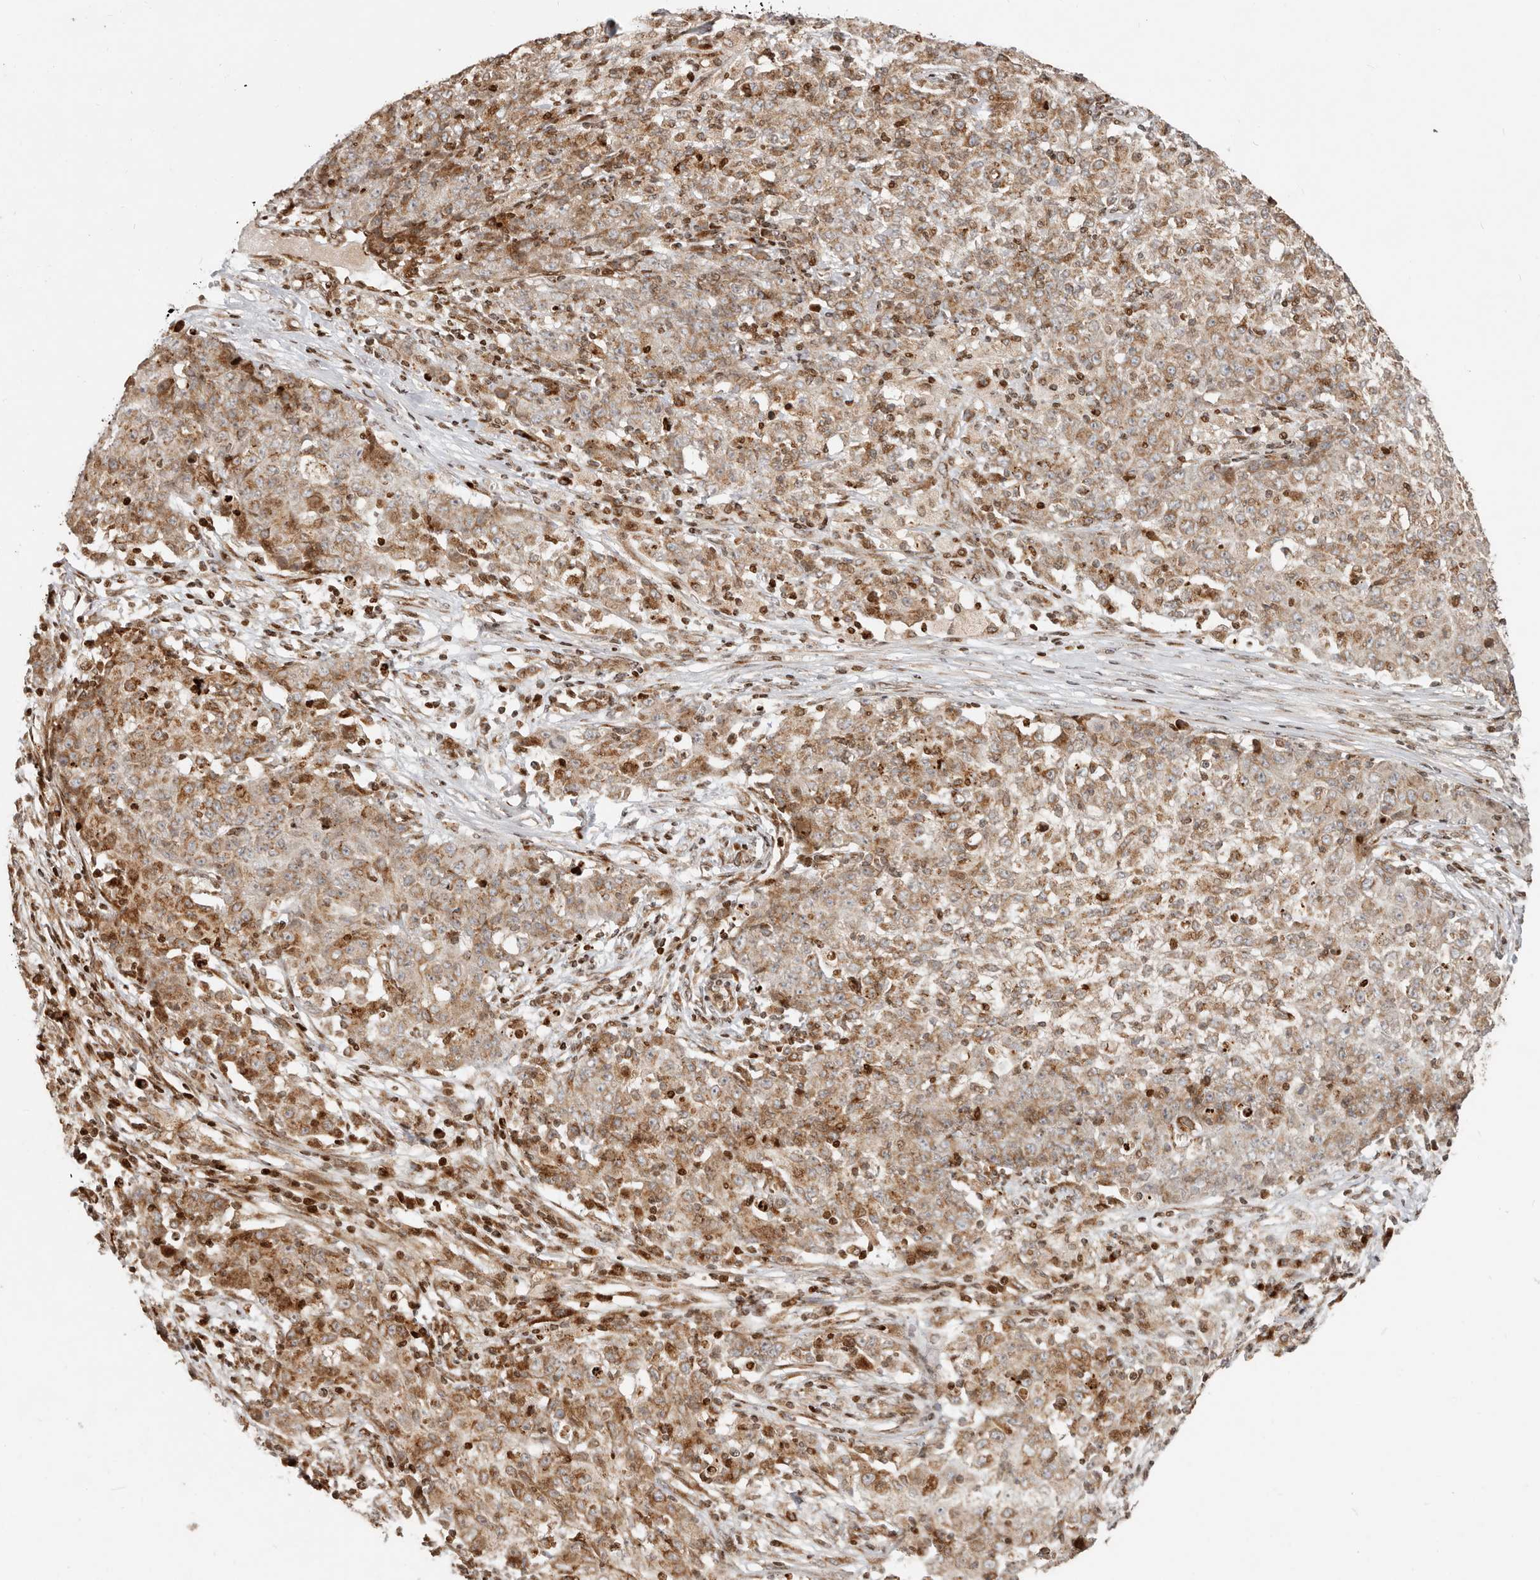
{"staining": {"intensity": "moderate", "quantity": ">75%", "location": "cytoplasmic/membranous"}, "tissue": "ovarian cancer", "cell_type": "Tumor cells", "image_type": "cancer", "snomed": [{"axis": "morphology", "description": "Carcinoma, endometroid"}, {"axis": "topography", "description": "Ovary"}], "caption": "Endometroid carcinoma (ovarian) was stained to show a protein in brown. There is medium levels of moderate cytoplasmic/membranous staining in approximately >75% of tumor cells.", "gene": "TRIM4", "patient": {"sex": "female", "age": 42}}